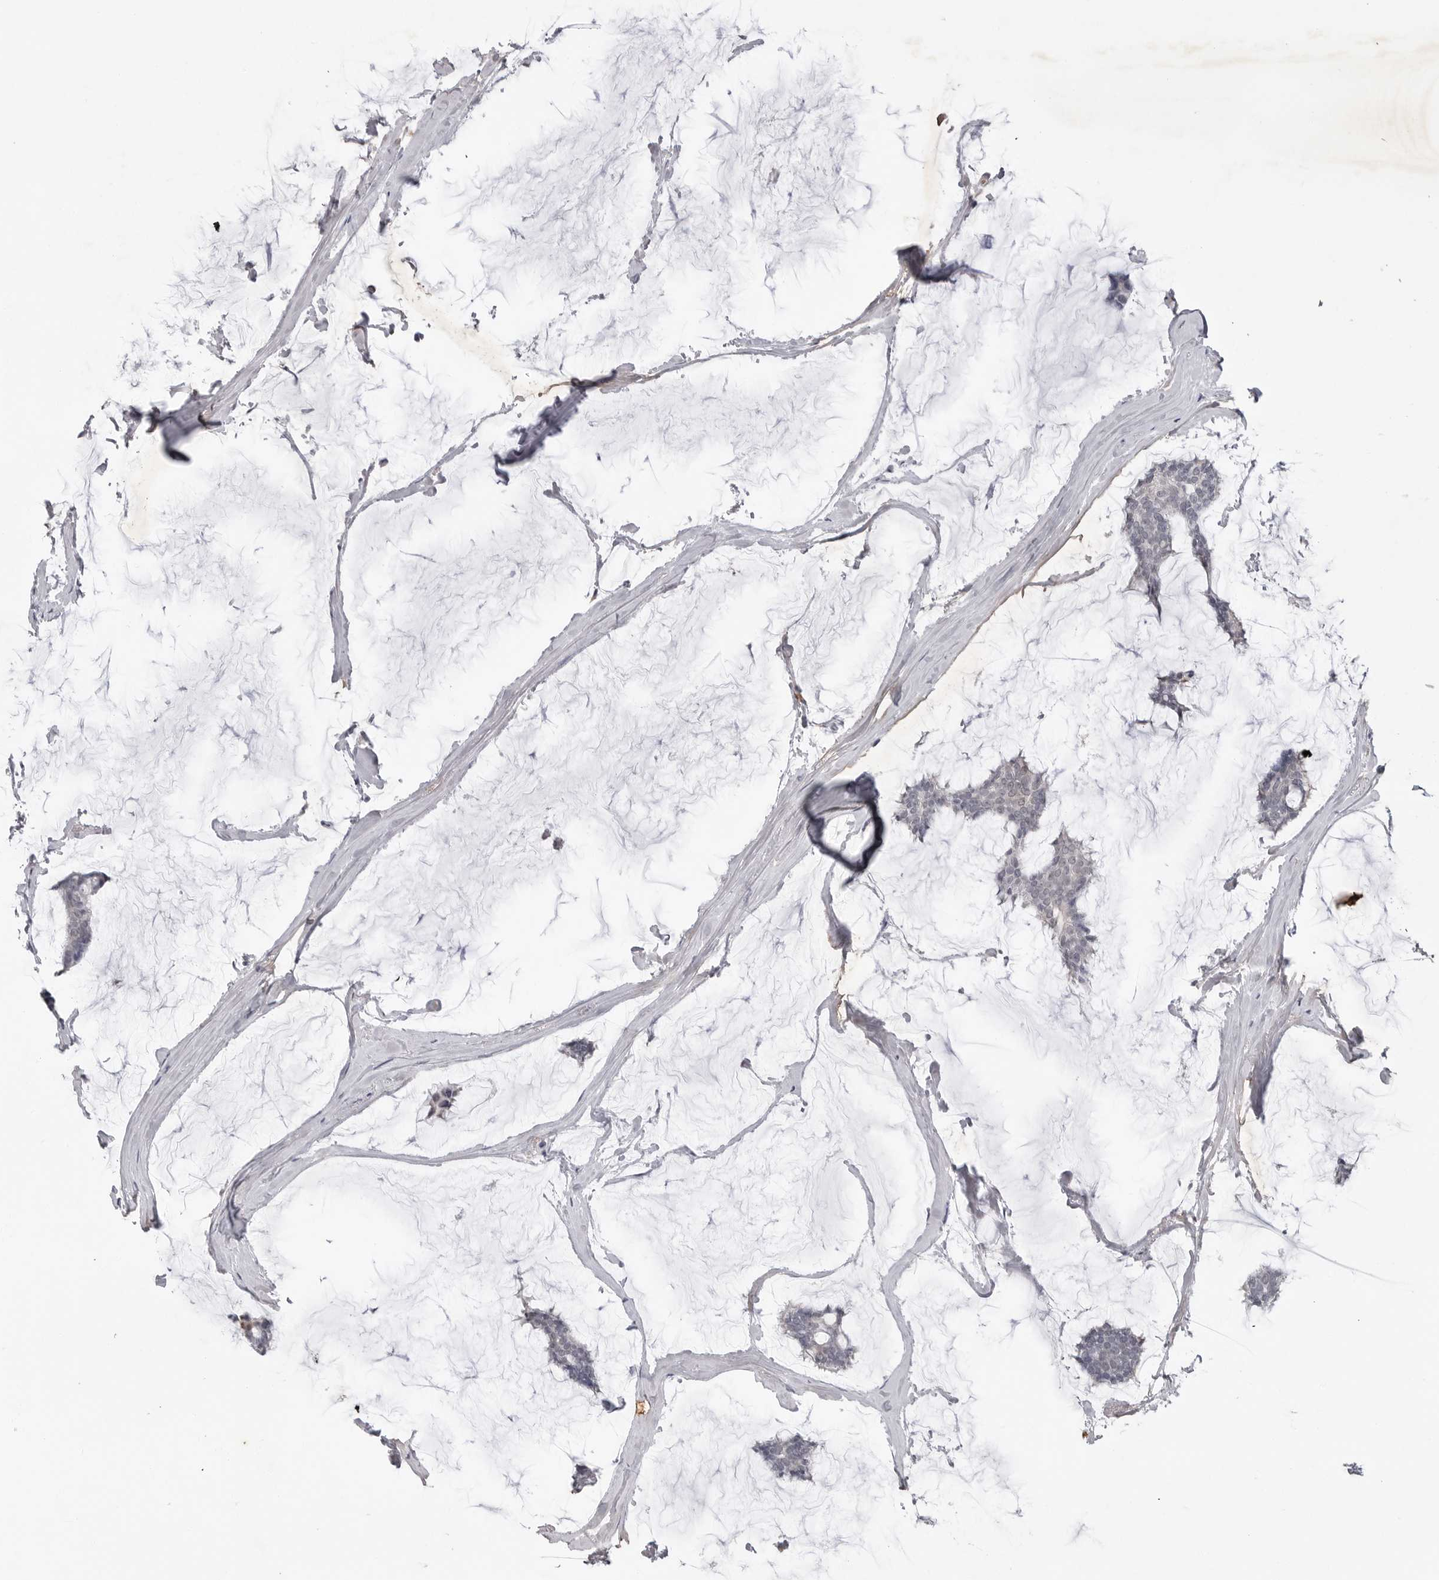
{"staining": {"intensity": "moderate", "quantity": "<25%", "location": "cytoplasmic/membranous"}, "tissue": "breast cancer", "cell_type": "Tumor cells", "image_type": "cancer", "snomed": [{"axis": "morphology", "description": "Duct carcinoma"}, {"axis": "topography", "description": "Breast"}], "caption": "Moderate cytoplasmic/membranous staining is appreciated in approximately <25% of tumor cells in breast cancer.", "gene": "RRM1", "patient": {"sex": "female", "age": 93}}